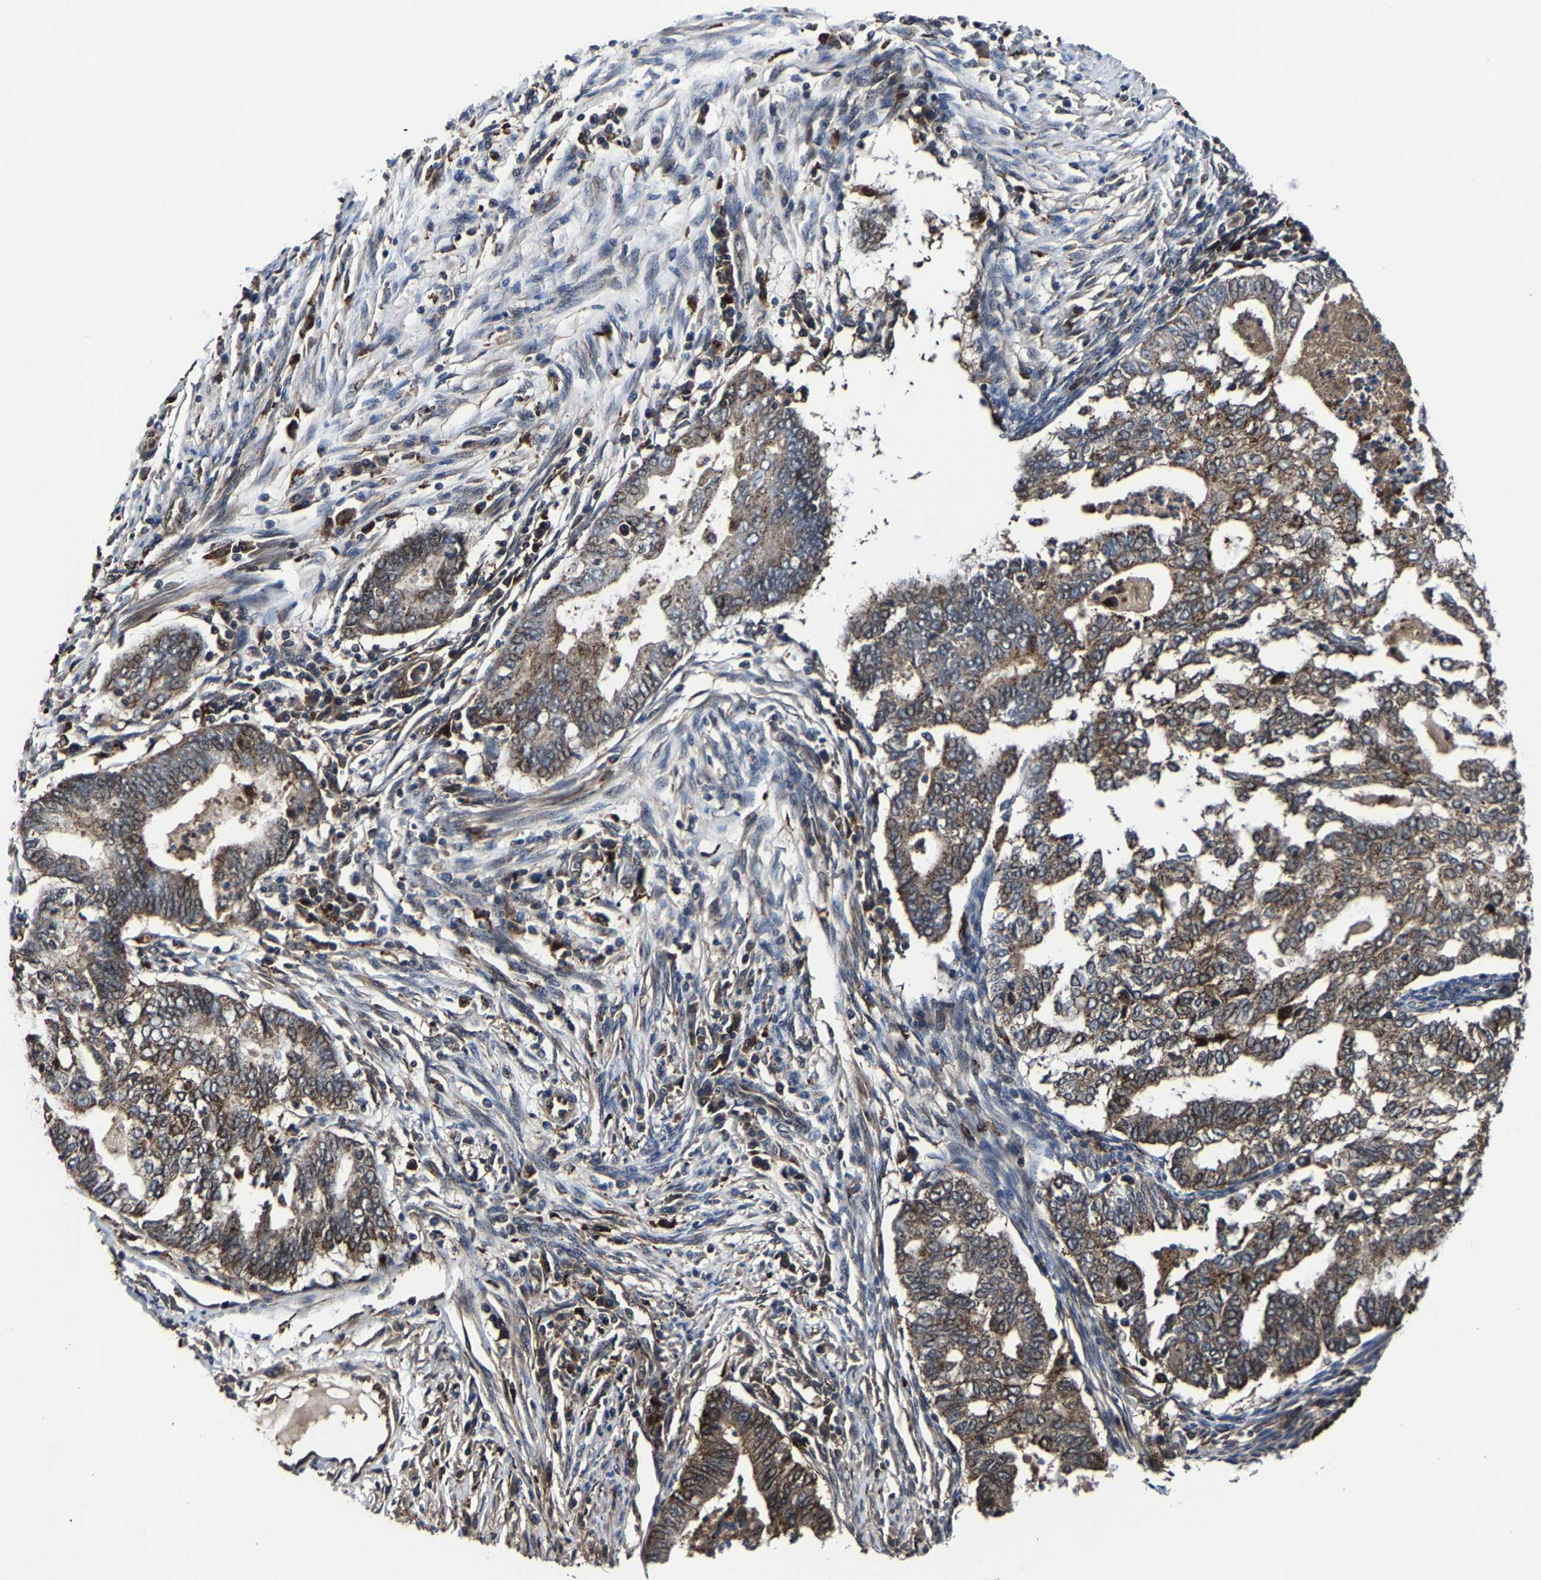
{"staining": {"intensity": "moderate", "quantity": ">75%", "location": "cytoplasmic/membranous"}, "tissue": "endometrial cancer", "cell_type": "Tumor cells", "image_type": "cancer", "snomed": [{"axis": "morphology", "description": "Polyp, NOS"}, {"axis": "morphology", "description": "Adenocarcinoma, NOS"}, {"axis": "morphology", "description": "Adenoma, NOS"}, {"axis": "topography", "description": "Endometrium"}], "caption": "DAB (3,3'-diaminobenzidine) immunohistochemical staining of endometrial cancer displays moderate cytoplasmic/membranous protein expression in about >75% of tumor cells.", "gene": "ZCCHC7", "patient": {"sex": "female", "age": 79}}